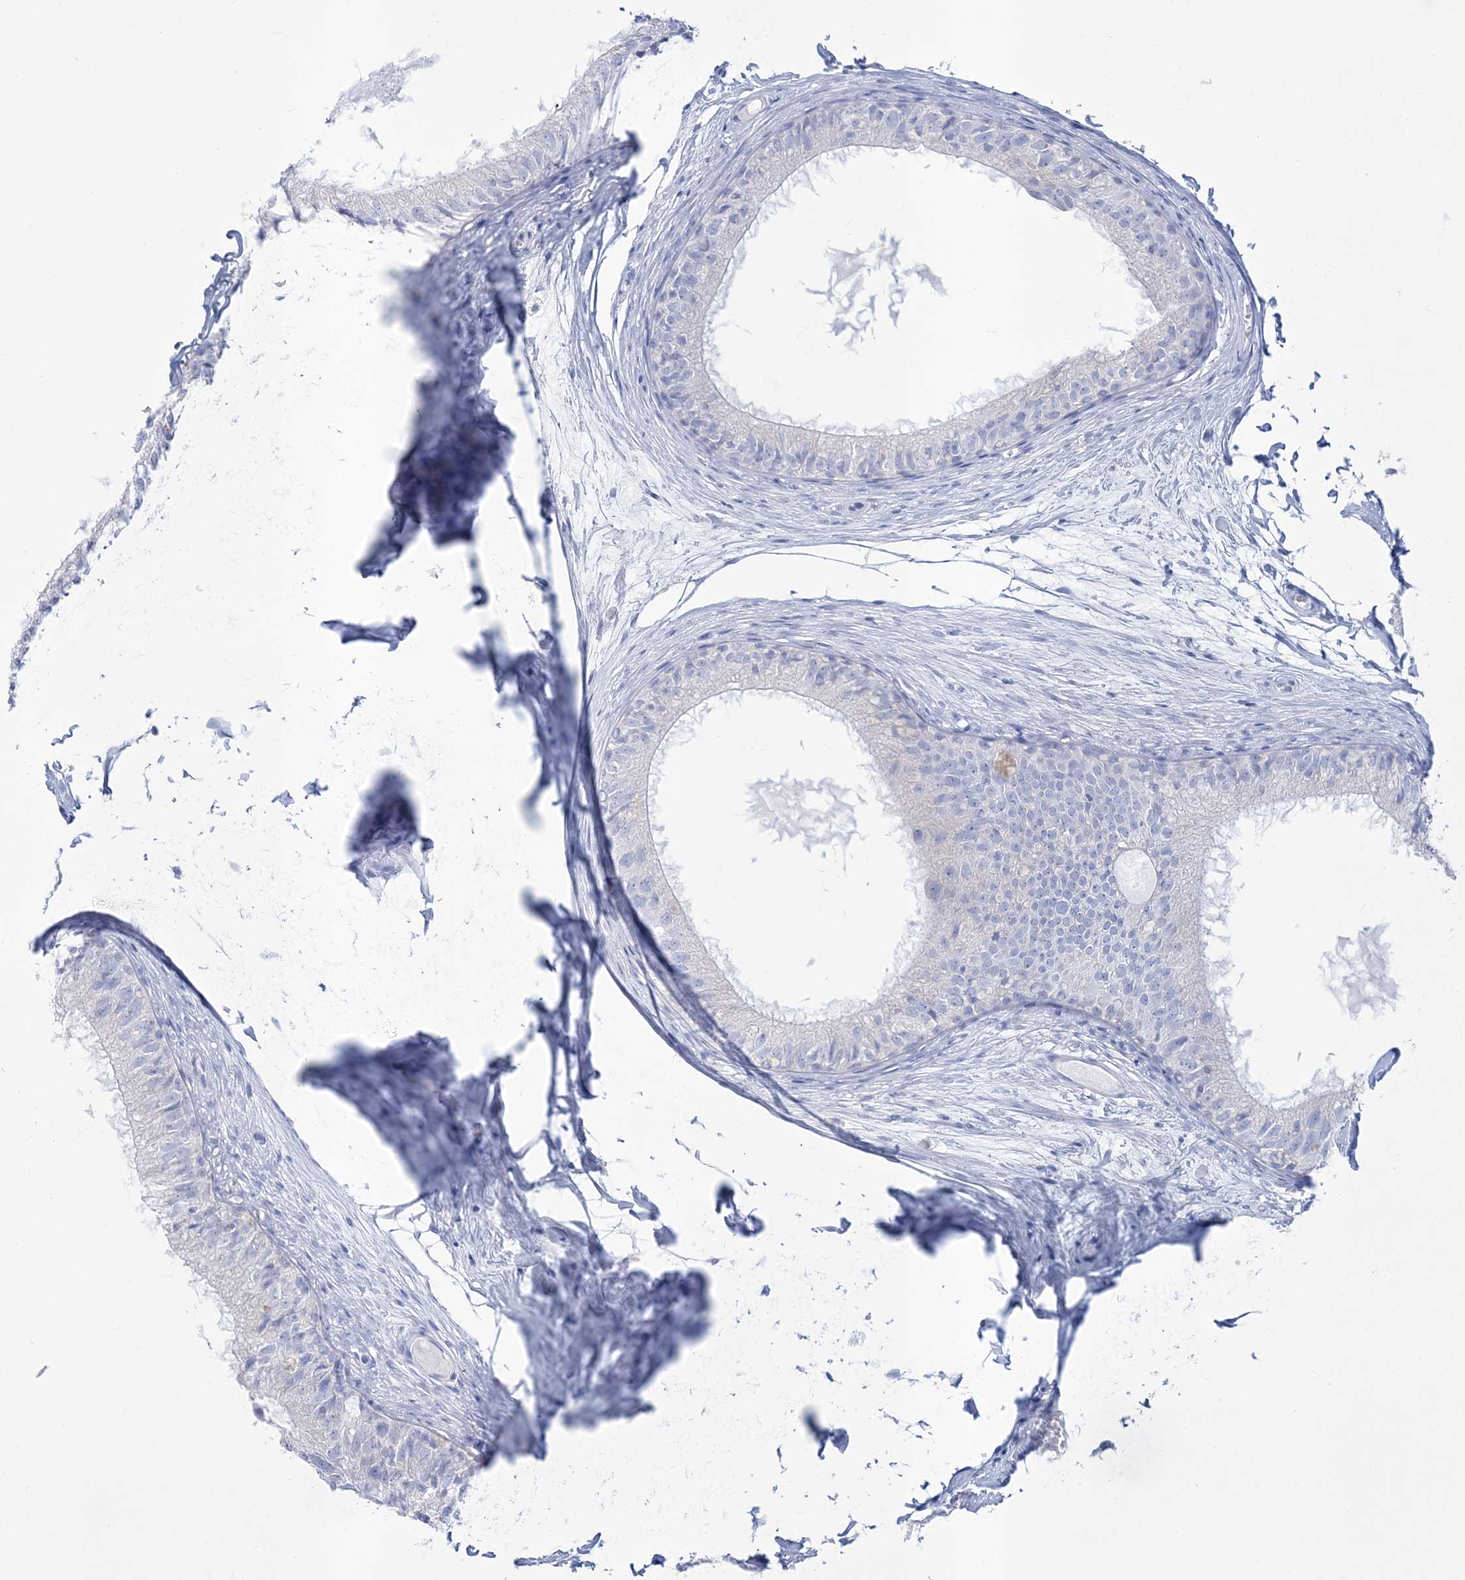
{"staining": {"intensity": "negative", "quantity": "none", "location": "none"}, "tissue": "epididymis", "cell_type": "Glandular cells", "image_type": "normal", "snomed": [{"axis": "morphology", "description": "Normal tissue, NOS"}, {"axis": "morphology", "description": "Seminoma in situ"}, {"axis": "topography", "description": "Testis"}, {"axis": "topography", "description": "Epididymis"}], "caption": "This image is of unremarkable epididymis stained with IHC to label a protein in brown with the nuclei are counter-stained blue. There is no positivity in glandular cells.", "gene": "RBP2", "patient": {"sex": "male", "age": 28}}